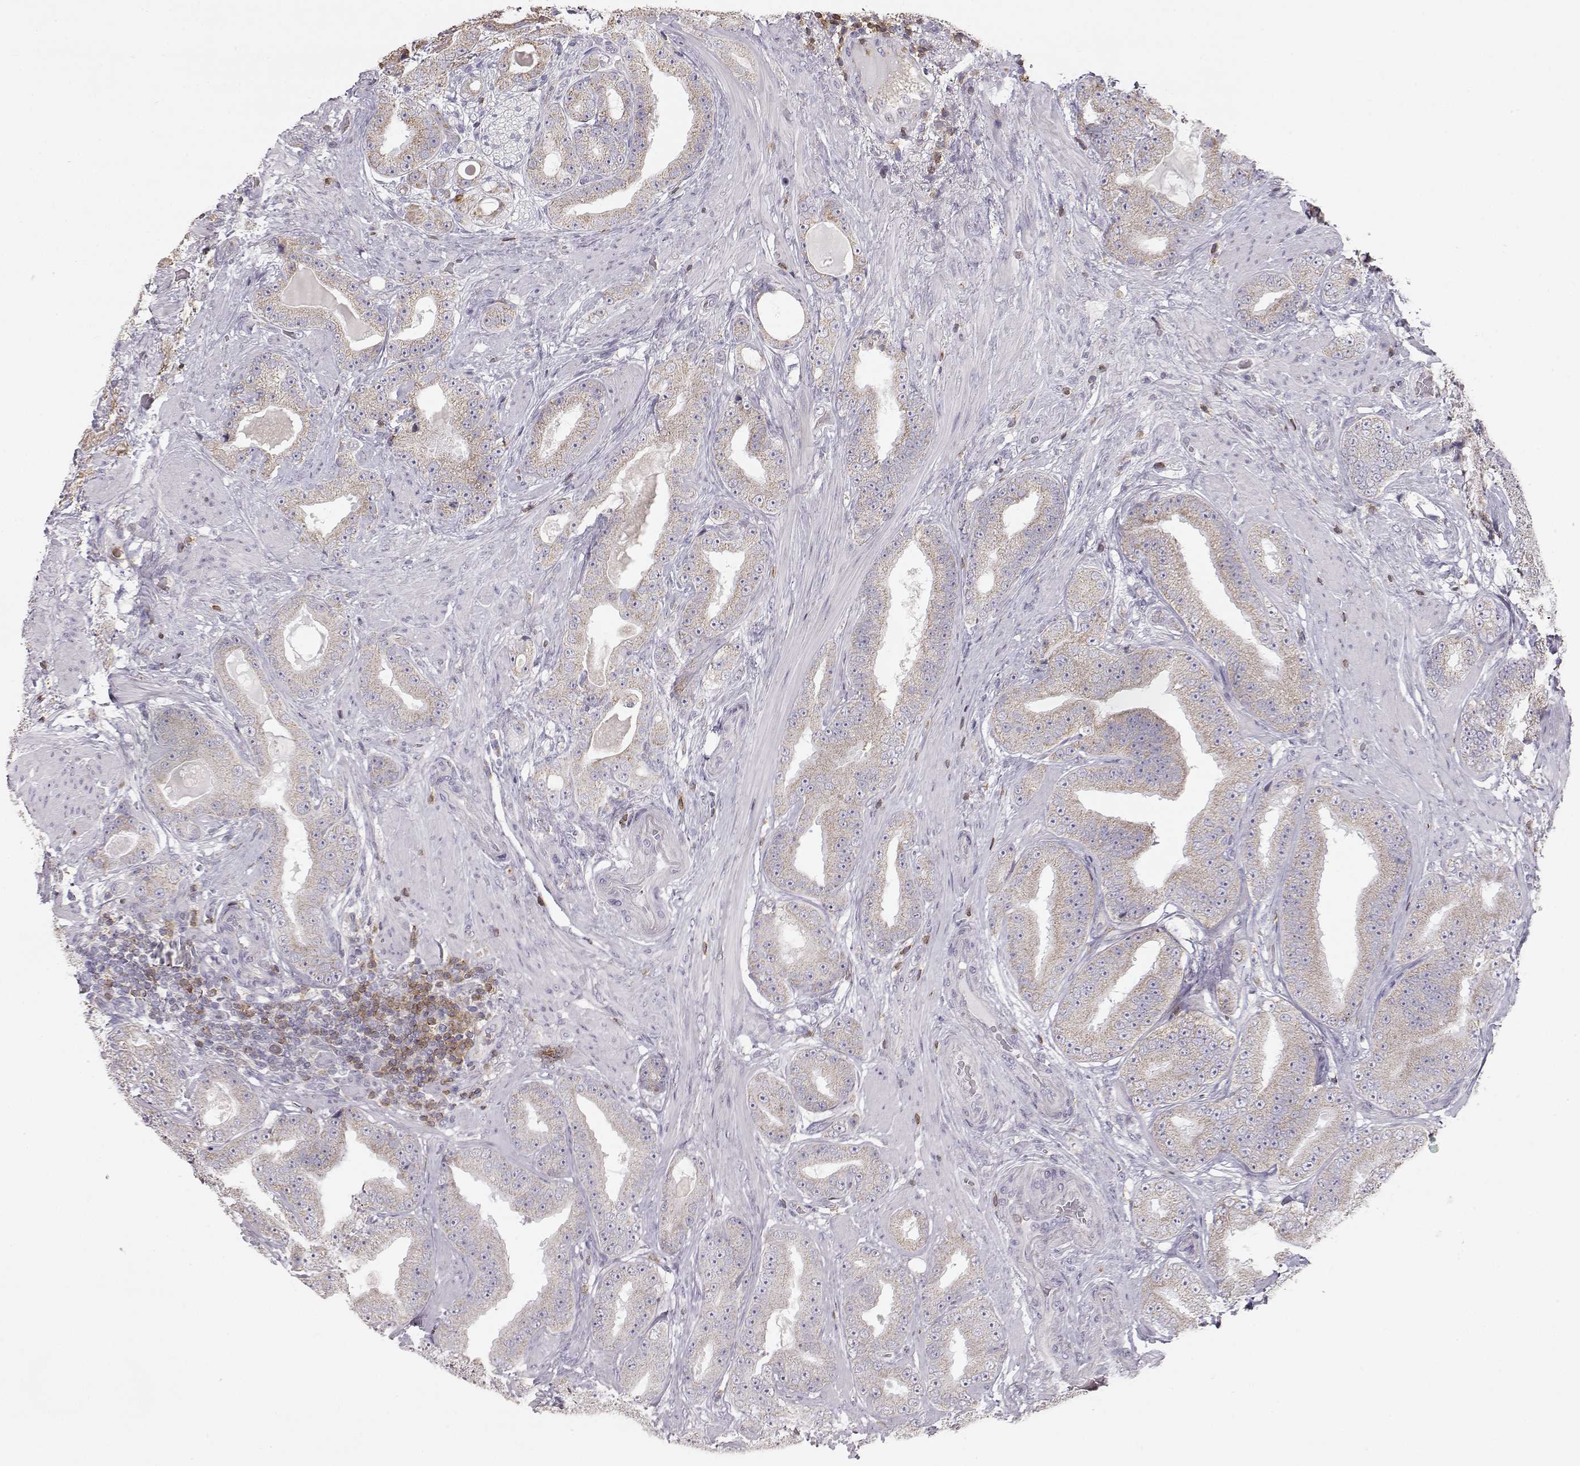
{"staining": {"intensity": "weak", "quantity": ">75%", "location": "cytoplasmic/membranous"}, "tissue": "prostate cancer", "cell_type": "Tumor cells", "image_type": "cancer", "snomed": [{"axis": "morphology", "description": "Adenocarcinoma, Low grade"}, {"axis": "topography", "description": "Prostate"}], "caption": "Immunohistochemistry (IHC) staining of adenocarcinoma (low-grade) (prostate), which reveals low levels of weak cytoplasmic/membranous staining in about >75% of tumor cells indicating weak cytoplasmic/membranous protein expression. The staining was performed using DAB (3,3'-diaminobenzidine) (brown) for protein detection and nuclei were counterstained in hematoxylin (blue).", "gene": "GRAP2", "patient": {"sex": "male", "age": 60}}